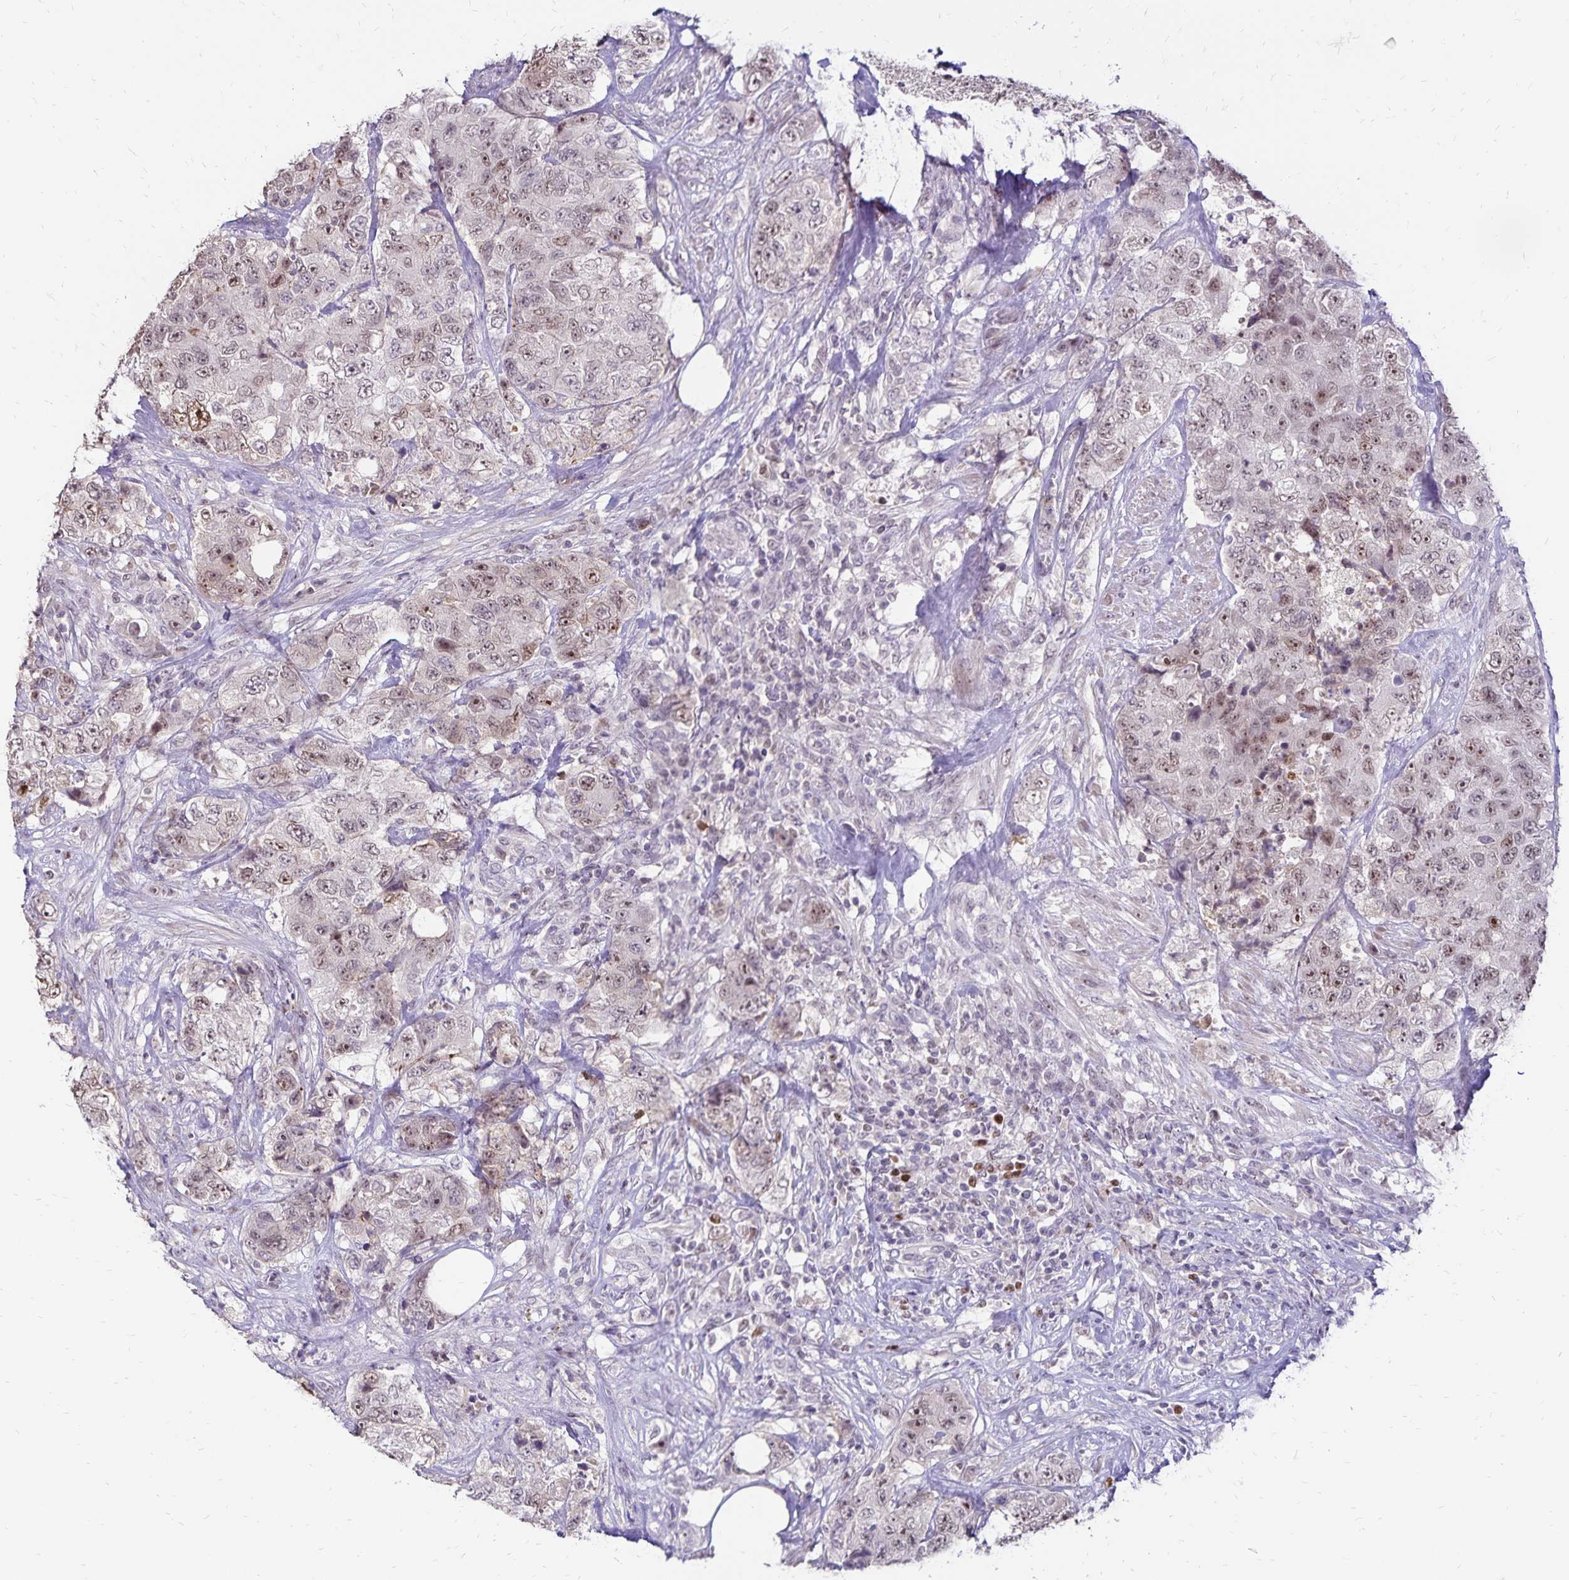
{"staining": {"intensity": "moderate", "quantity": ">75%", "location": "nuclear"}, "tissue": "urothelial cancer", "cell_type": "Tumor cells", "image_type": "cancer", "snomed": [{"axis": "morphology", "description": "Urothelial carcinoma, High grade"}, {"axis": "topography", "description": "Urinary bladder"}], "caption": "Urothelial cancer stained for a protein (brown) reveals moderate nuclear positive positivity in about >75% of tumor cells.", "gene": "POLB", "patient": {"sex": "female", "age": 78}}